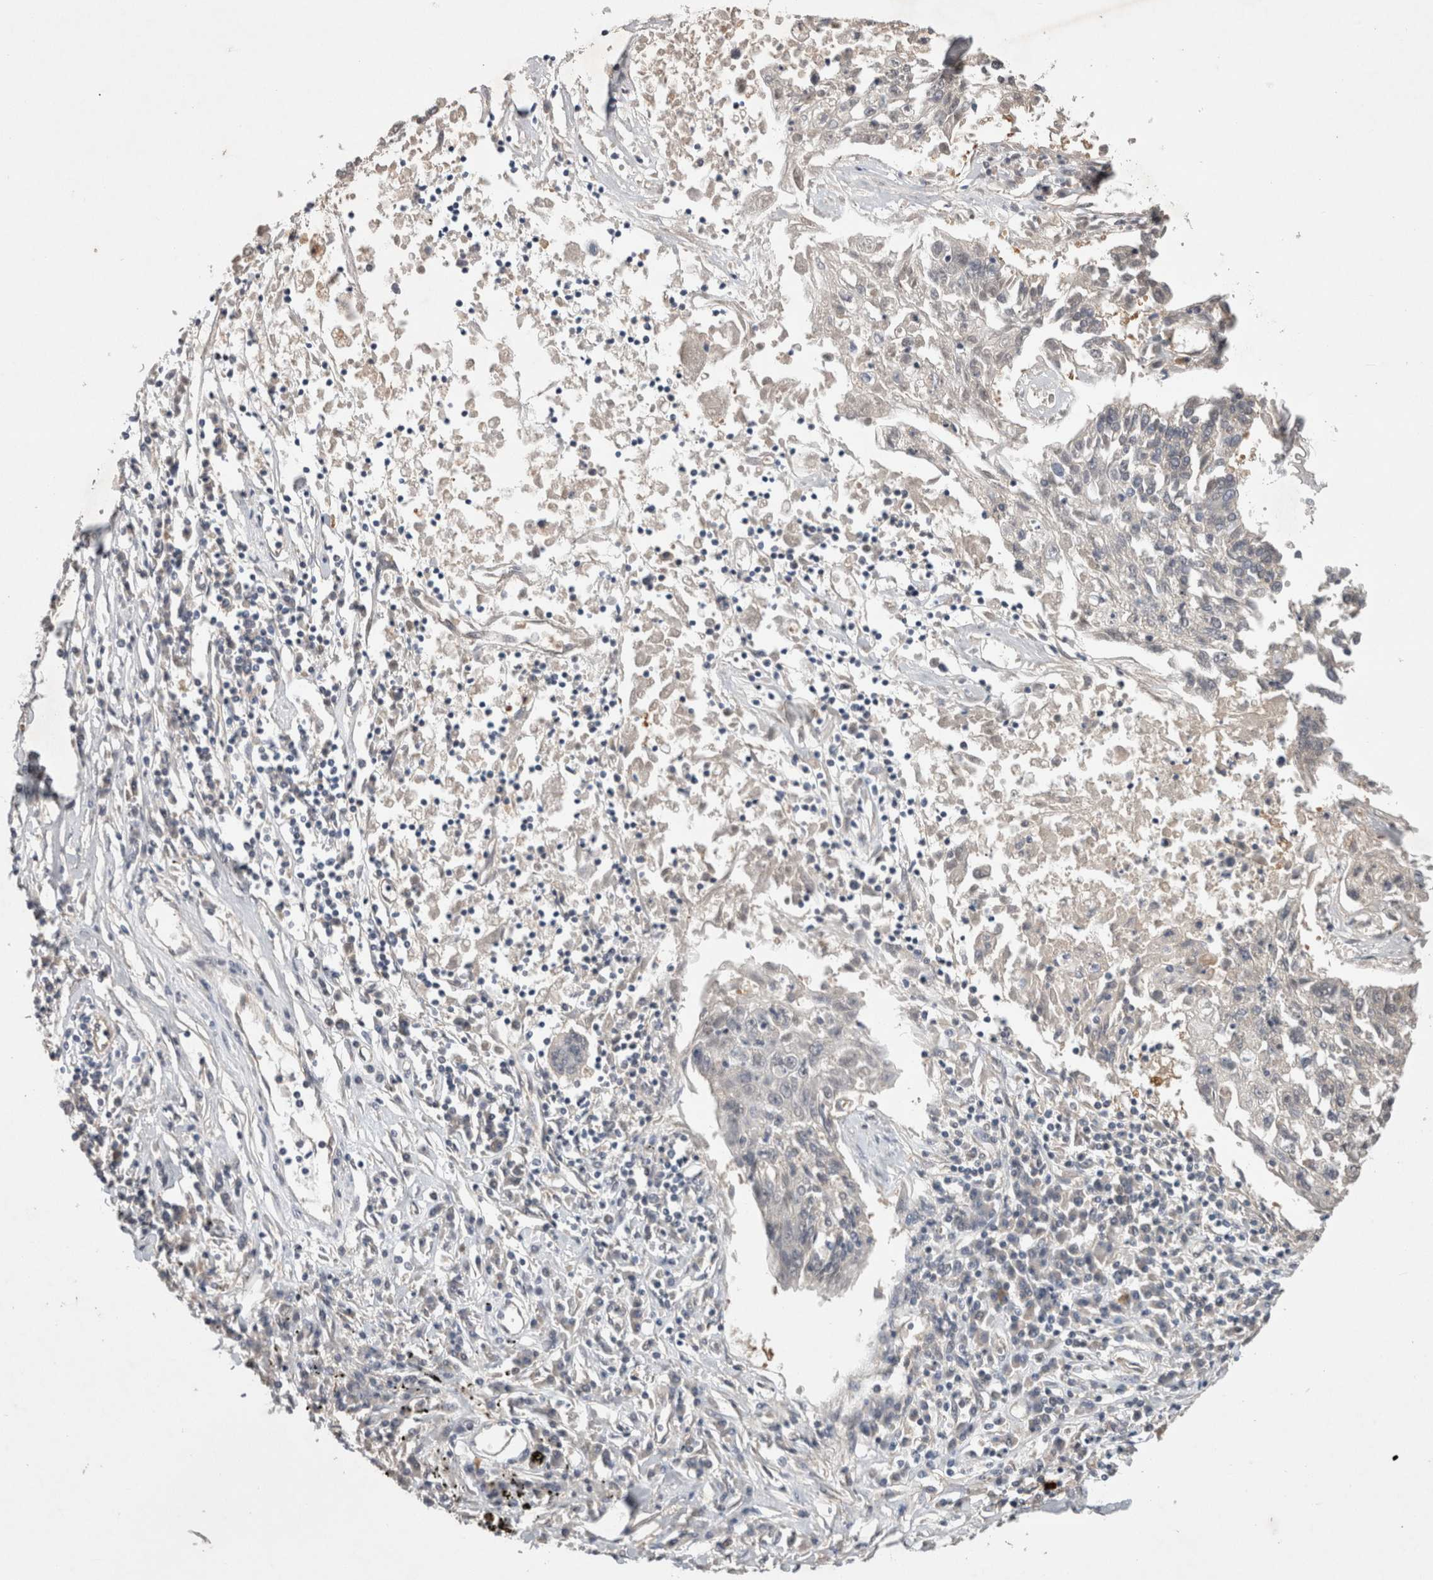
{"staining": {"intensity": "negative", "quantity": "none", "location": "none"}, "tissue": "lung cancer", "cell_type": "Tumor cells", "image_type": "cancer", "snomed": [{"axis": "morphology", "description": "Normal tissue, NOS"}, {"axis": "morphology", "description": "Squamous cell carcinoma, NOS"}, {"axis": "topography", "description": "Lymph node"}, {"axis": "topography", "description": "Cartilage tissue"}, {"axis": "topography", "description": "Bronchus"}, {"axis": "topography", "description": "Lung"}, {"axis": "topography", "description": "Peripheral nerve tissue"}], "caption": "A histopathology image of lung cancer (squamous cell carcinoma) stained for a protein demonstrates no brown staining in tumor cells.", "gene": "CERS3", "patient": {"sex": "female", "age": 49}}